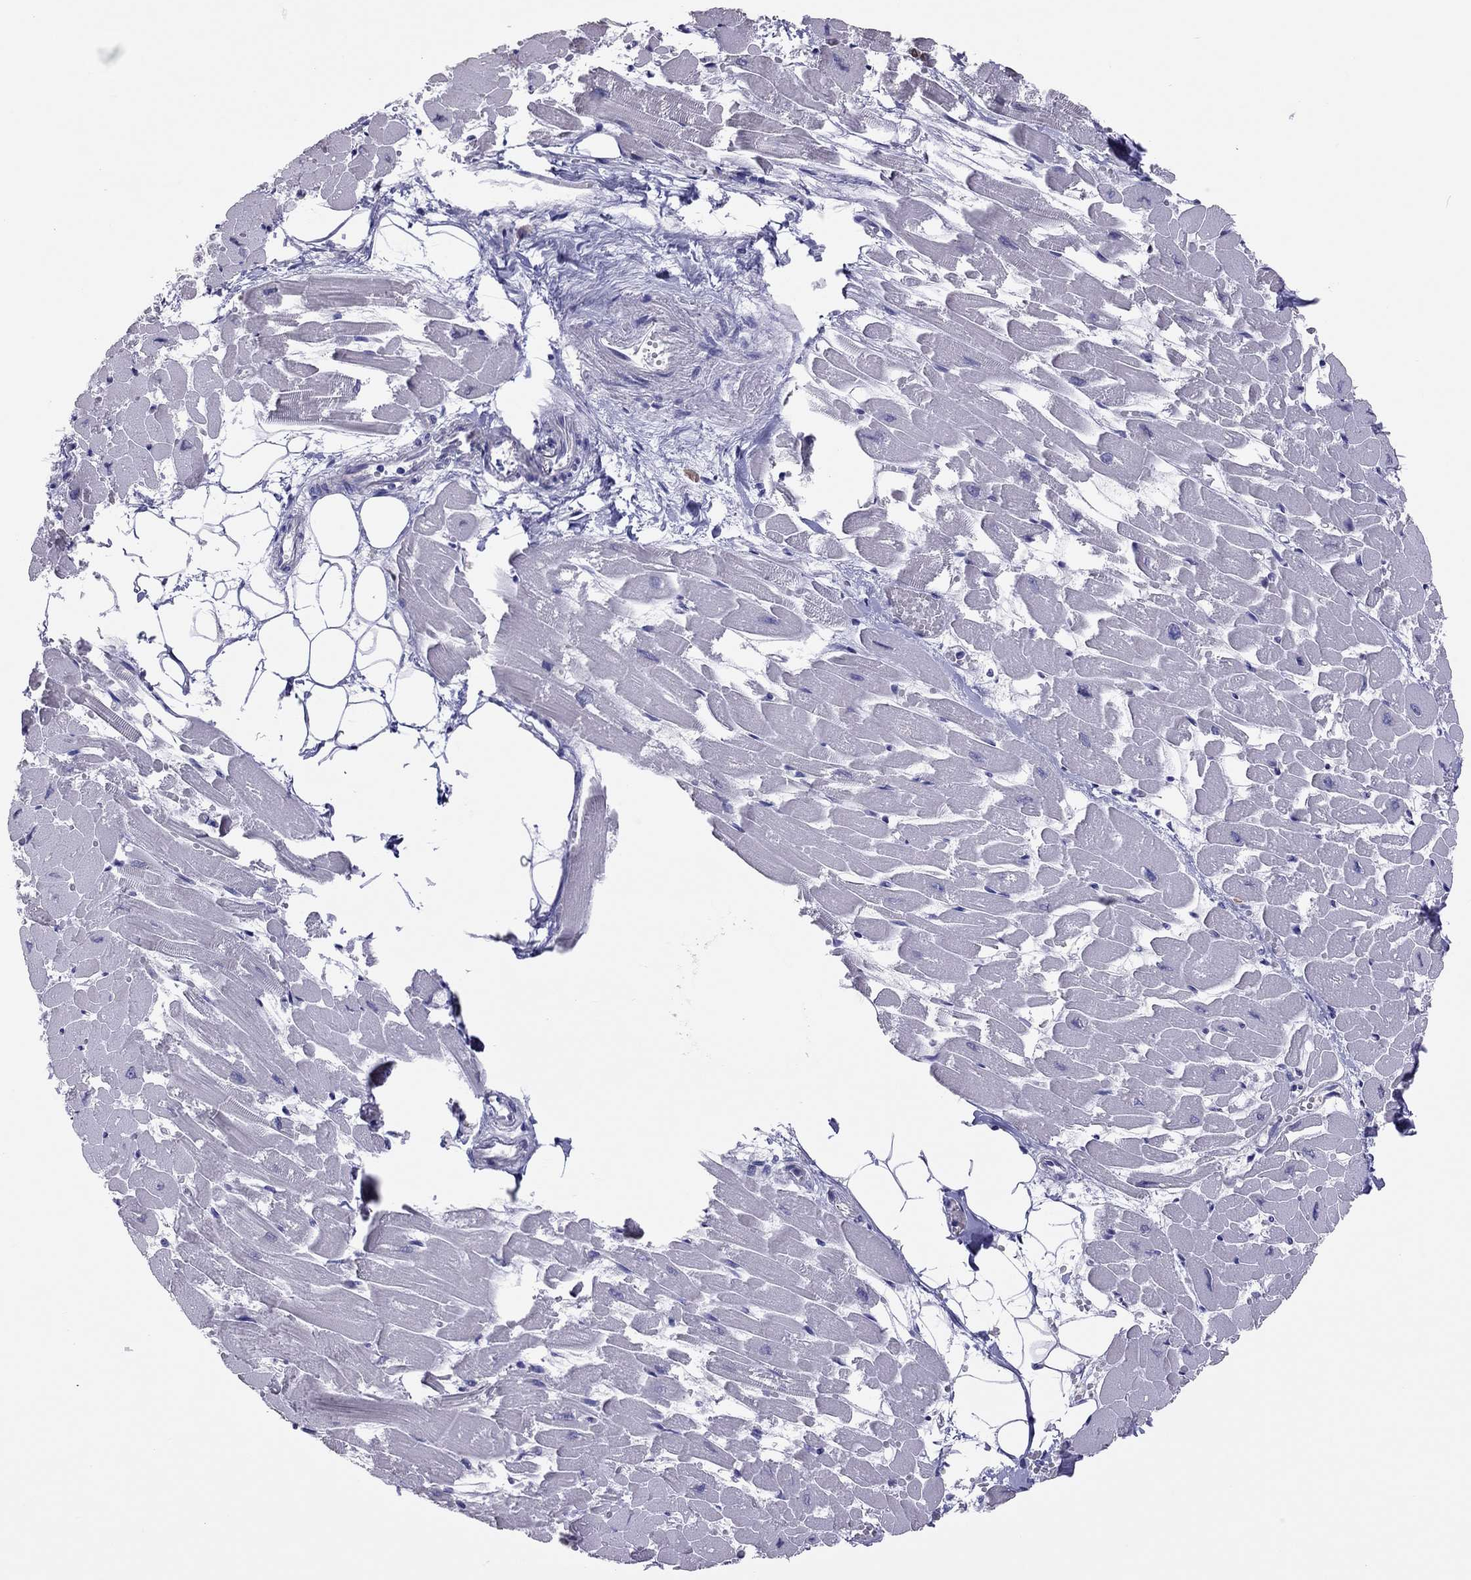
{"staining": {"intensity": "negative", "quantity": "none", "location": "none"}, "tissue": "heart muscle", "cell_type": "Cardiomyocytes", "image_type": "normal", "snomed": [{"axis": "morphology", "description": "Normal tissue, NOS"}, {"axis": "topography", "description": "Heart"}], "caption": "Human heart muscle stained for a protein using IHC shows no positivity in cardiomyocytes.", "gene": "ADORA2A", "patient": {"sex": "female", "age": 52}}